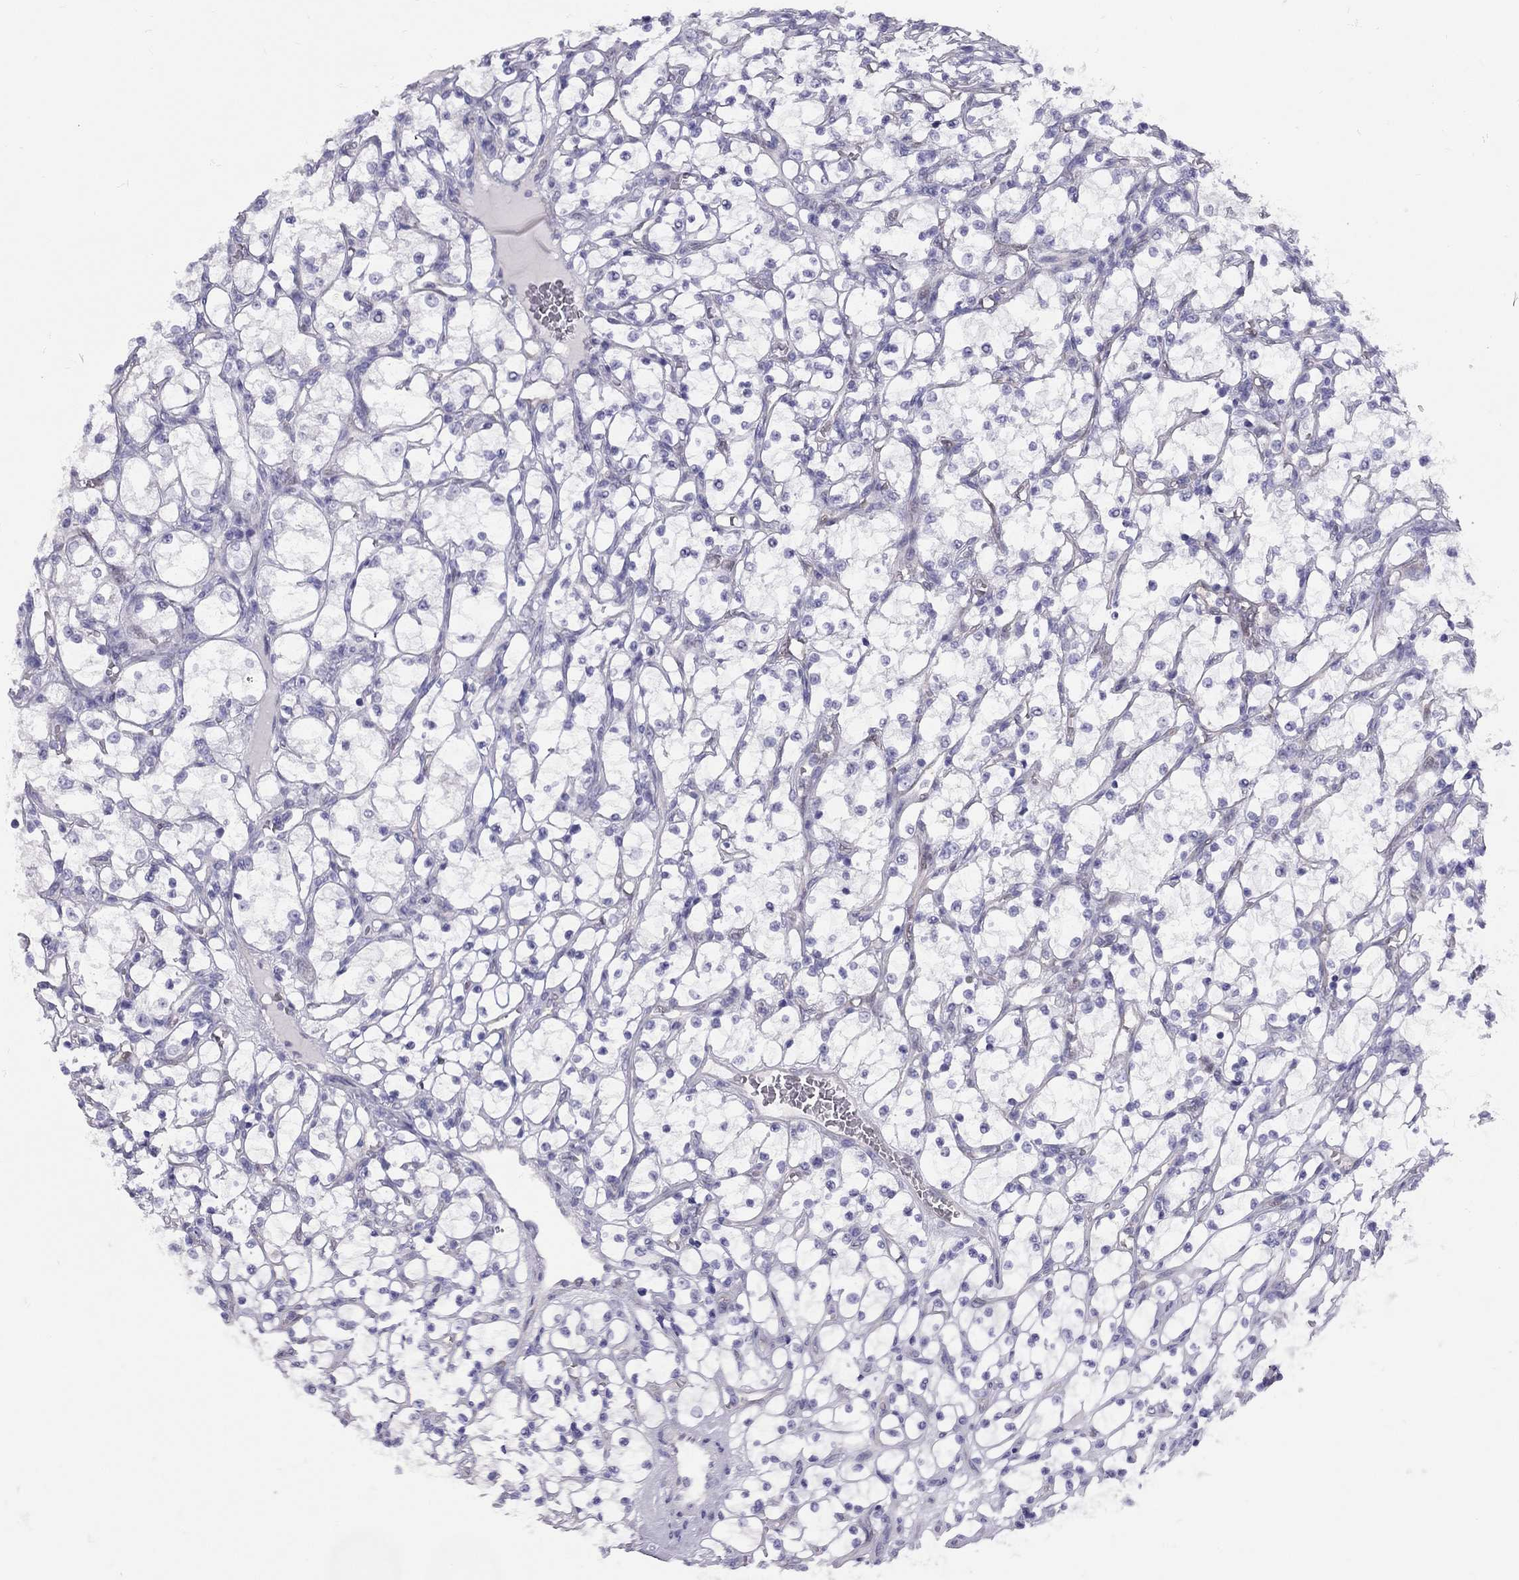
{"staining": {"intensity": "negative", "quantity": "none", "location": "none"}, "tissue": "renal cancer", "cell_type": "Tumor cells", "image_type": "cancer", "snomed": [{"axis": "morphology", "description": "Adenocarcinoma, NOS"}, {"axis": "topography", "description": "Kidney"}], "caption": "Tumor cells show no significant protein positivity in adenocarcinoma (renal).", "gene": "FSCN3", "patient": {"sex": "female", "age": 69}}